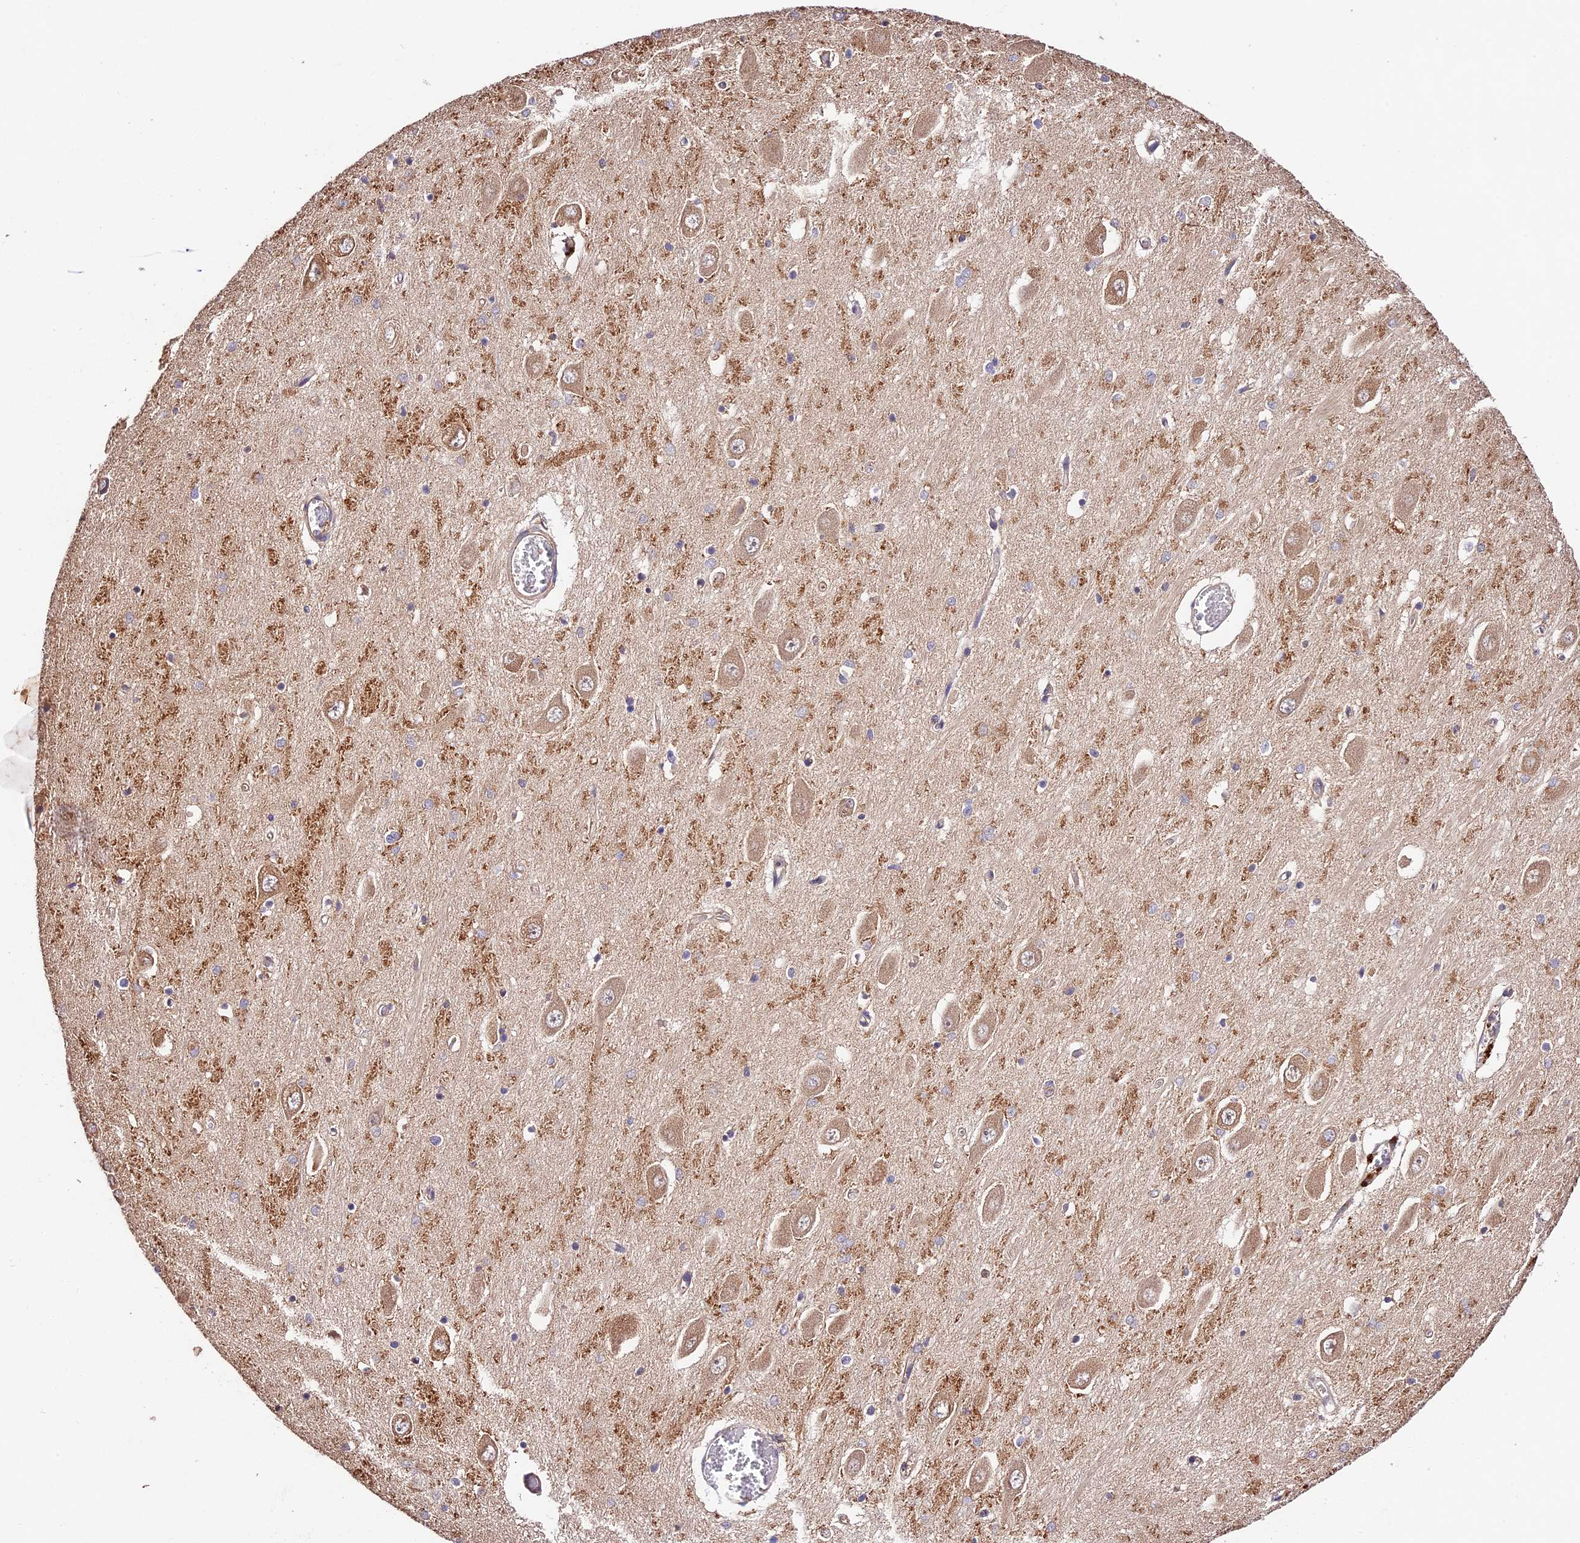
{"staining": {"intensity": "weak", "quantity": "<25%", "location": "cytoplasmic/membranous"}, "tissue": "hippocampus", "cell_type": "Glial cells", "image_type": "normal", "snomed": [{"axis": "morphology", "description": "Normal tissue, NOS"}, {"axis": "topography", "description": "Hippocampus"}], "caption": "Glial cells are negative for protein expression in benign human hippocampus. The staining is performed using DAB (3,3'-diaminobenzidine) brown chromogen with nuclei counter-stained in using hematoxylin.", "gene": "CES3", "patient": {"sex": "male", "age": 70}}